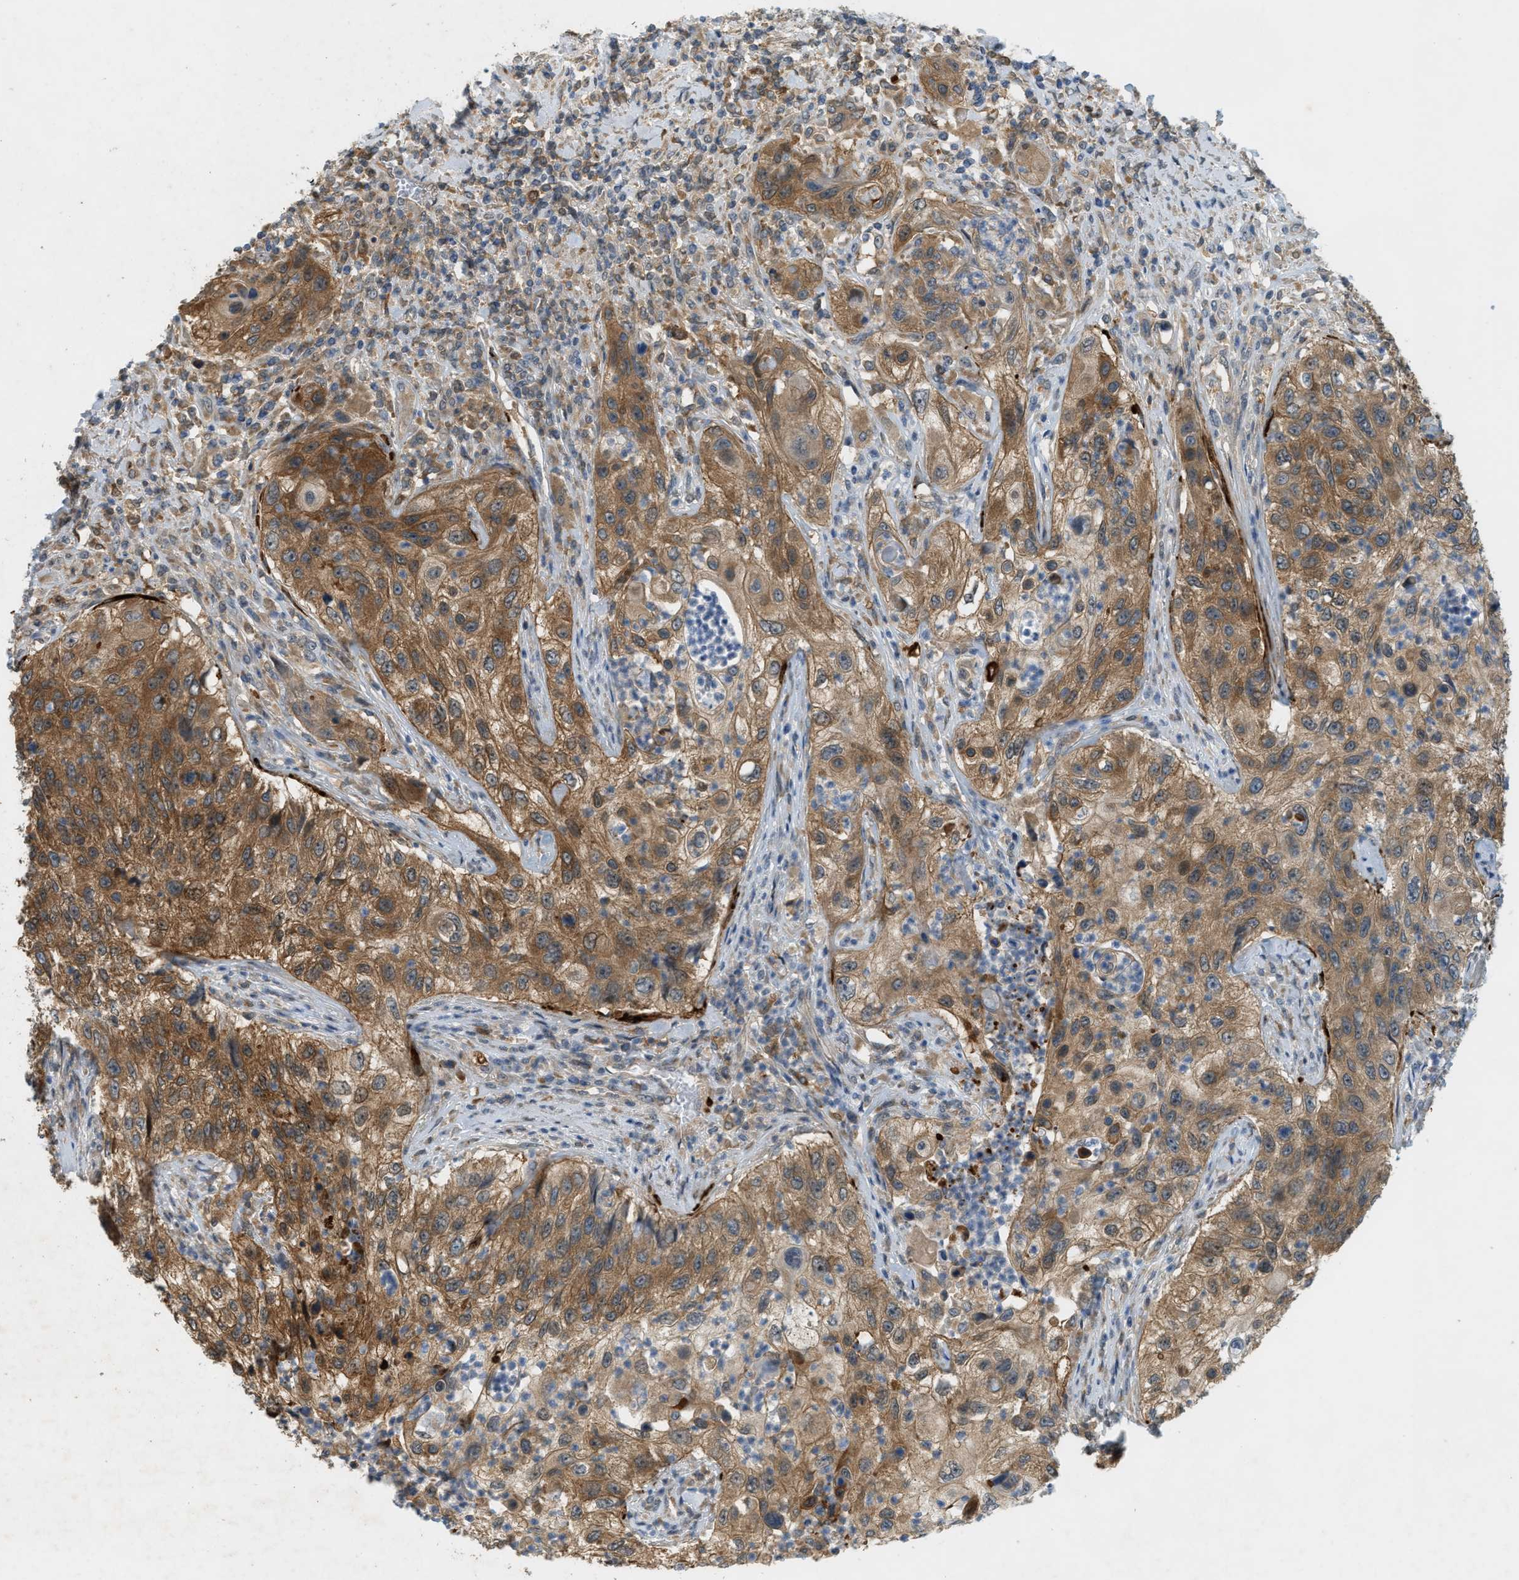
{"staining": {"intensity": "moderate", "quantity": ">75%", "location": "cytoplasmic/membranous"}, "tissue": "urothelial cancer", "cell_type": "Tumor cells", "image_type": "cancer", "snomed": [{"axis": "morphology", "description": "Urothelial carcinoma, High grade"}, {"axis": "topography", "description": "Urinary bladder"}], "caption": "An image of human high-grade urothelial carcinoma stained for a protein displays moderate cytoplasmic/membranous brown staining in tumor cells. (DAB (3,3'-diaminobenzidine) IHC, brown staining for protein, blue staining for nuclei).", "gene": "PDCL3", "patient": {"sex": "female", "age": 60}}